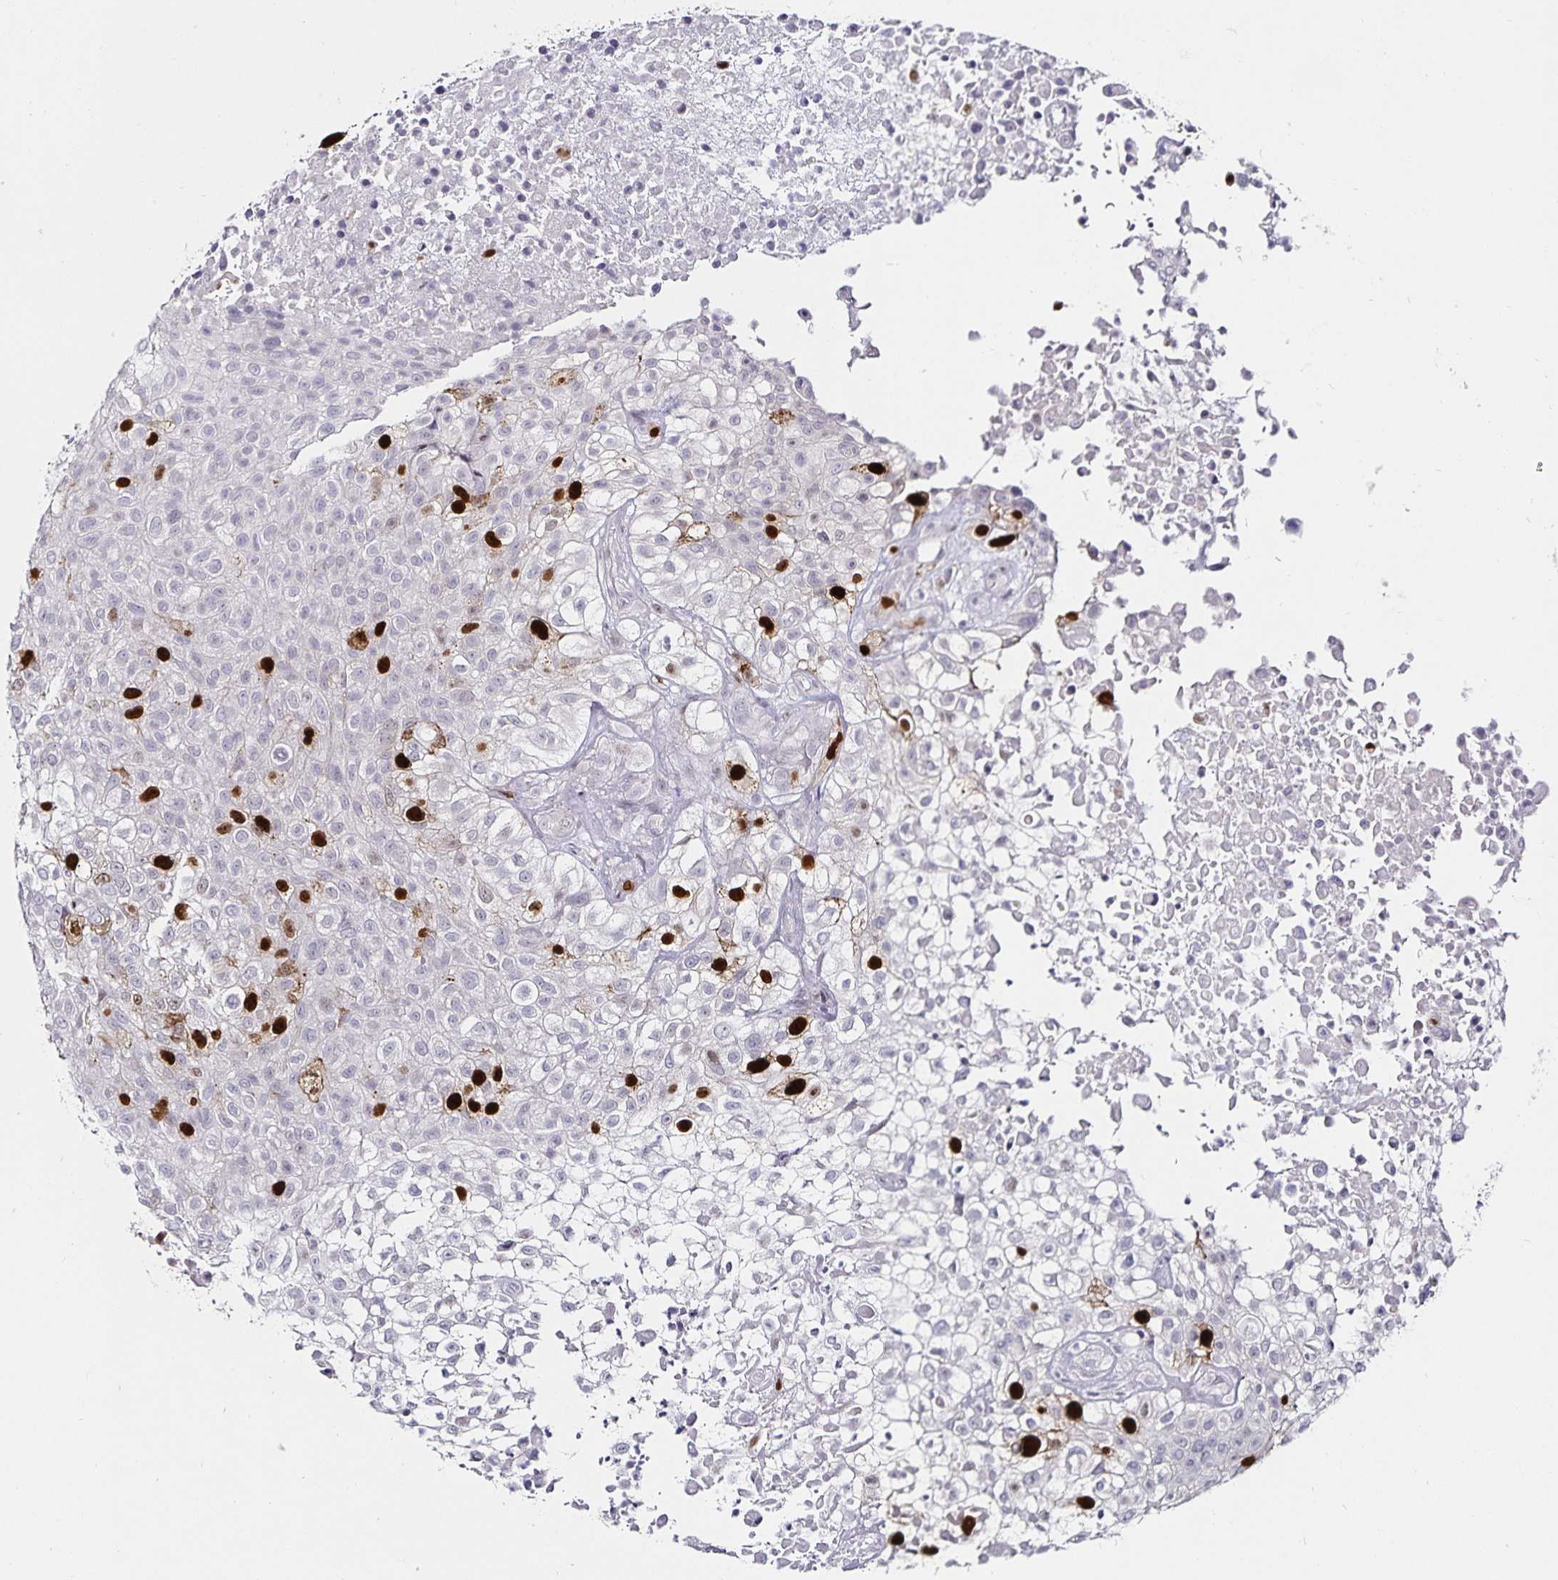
{"staining": {"intensity": "strong", "quantity": "<25%", "location": "nuclear"}, "tissue": "urothelial cancer", "cell_type": "Tumor cells", "image_type": "cancer", "snomed": [{"axis": "morphology", "description": "Urothelial carcinoma, High grade"}, {"axis": "topography", "description": "Urinary bladder"}], "caption": "About <25% of tumor cells in human urothelial cancer demonstrate strong nuclear protein staining as visualized by brown immunohistochemical staining.", "gene": "ANLN", "patient": {"sex": "male", "age": 56}}